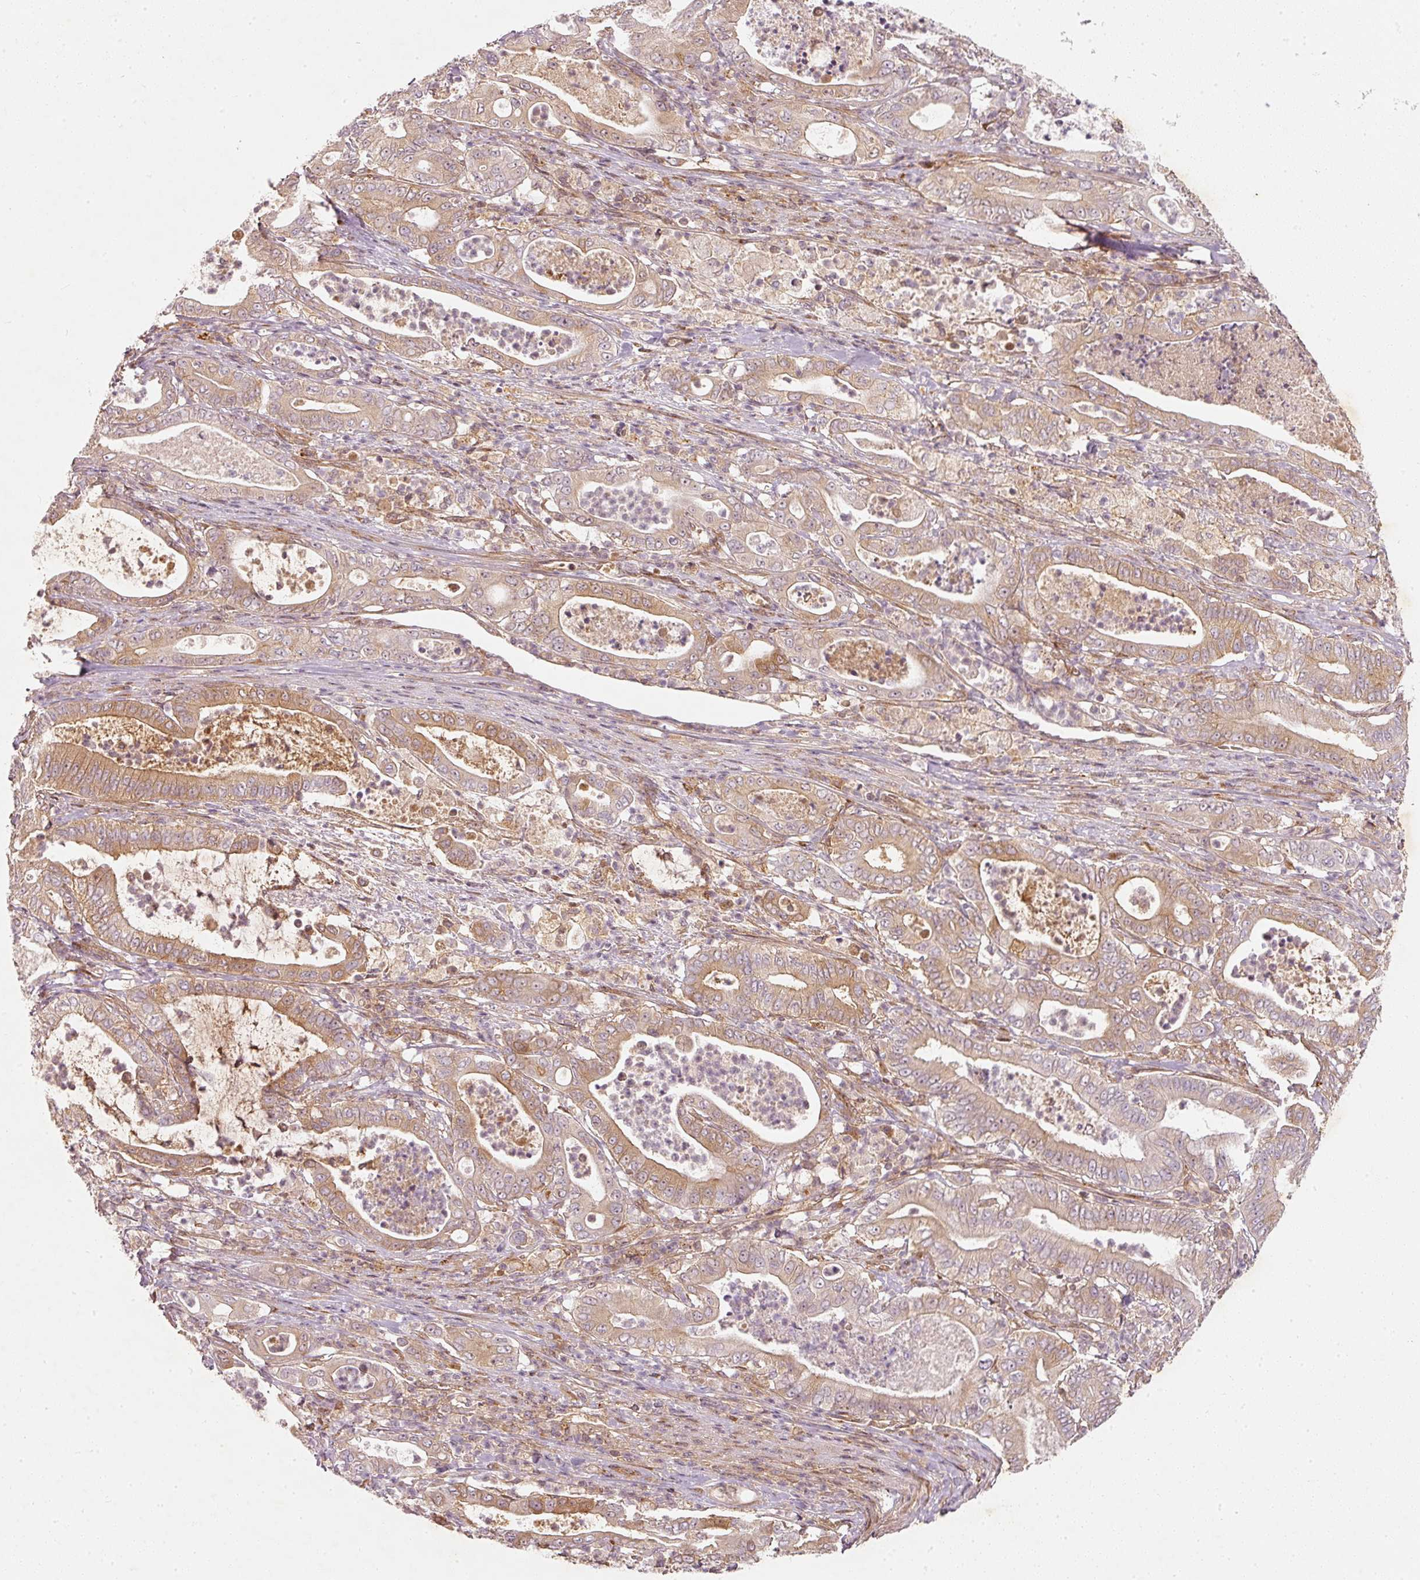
{"staining": {"intensity": "moderate", "quantity": "25%-75%", "location": "cytoplasmic/membranous"}, "tissue": "pancreatic cancer", "cell_type": "Tumor cells", "image_type": "cancer", "snomed": [{"axis": "morphology", "description": "Adenocarcinoma, NOS"}, {"axis": "topography", "description": "Pancreas"}], "caption": "Tumor cells exhibit moderate cytoplasmic/membranous staining in approximately 25%-75% of cells in adenocarcinoma (pancreatic).", "gene": "ZNF580", "patient": {"sex": "male", "age": 71}}